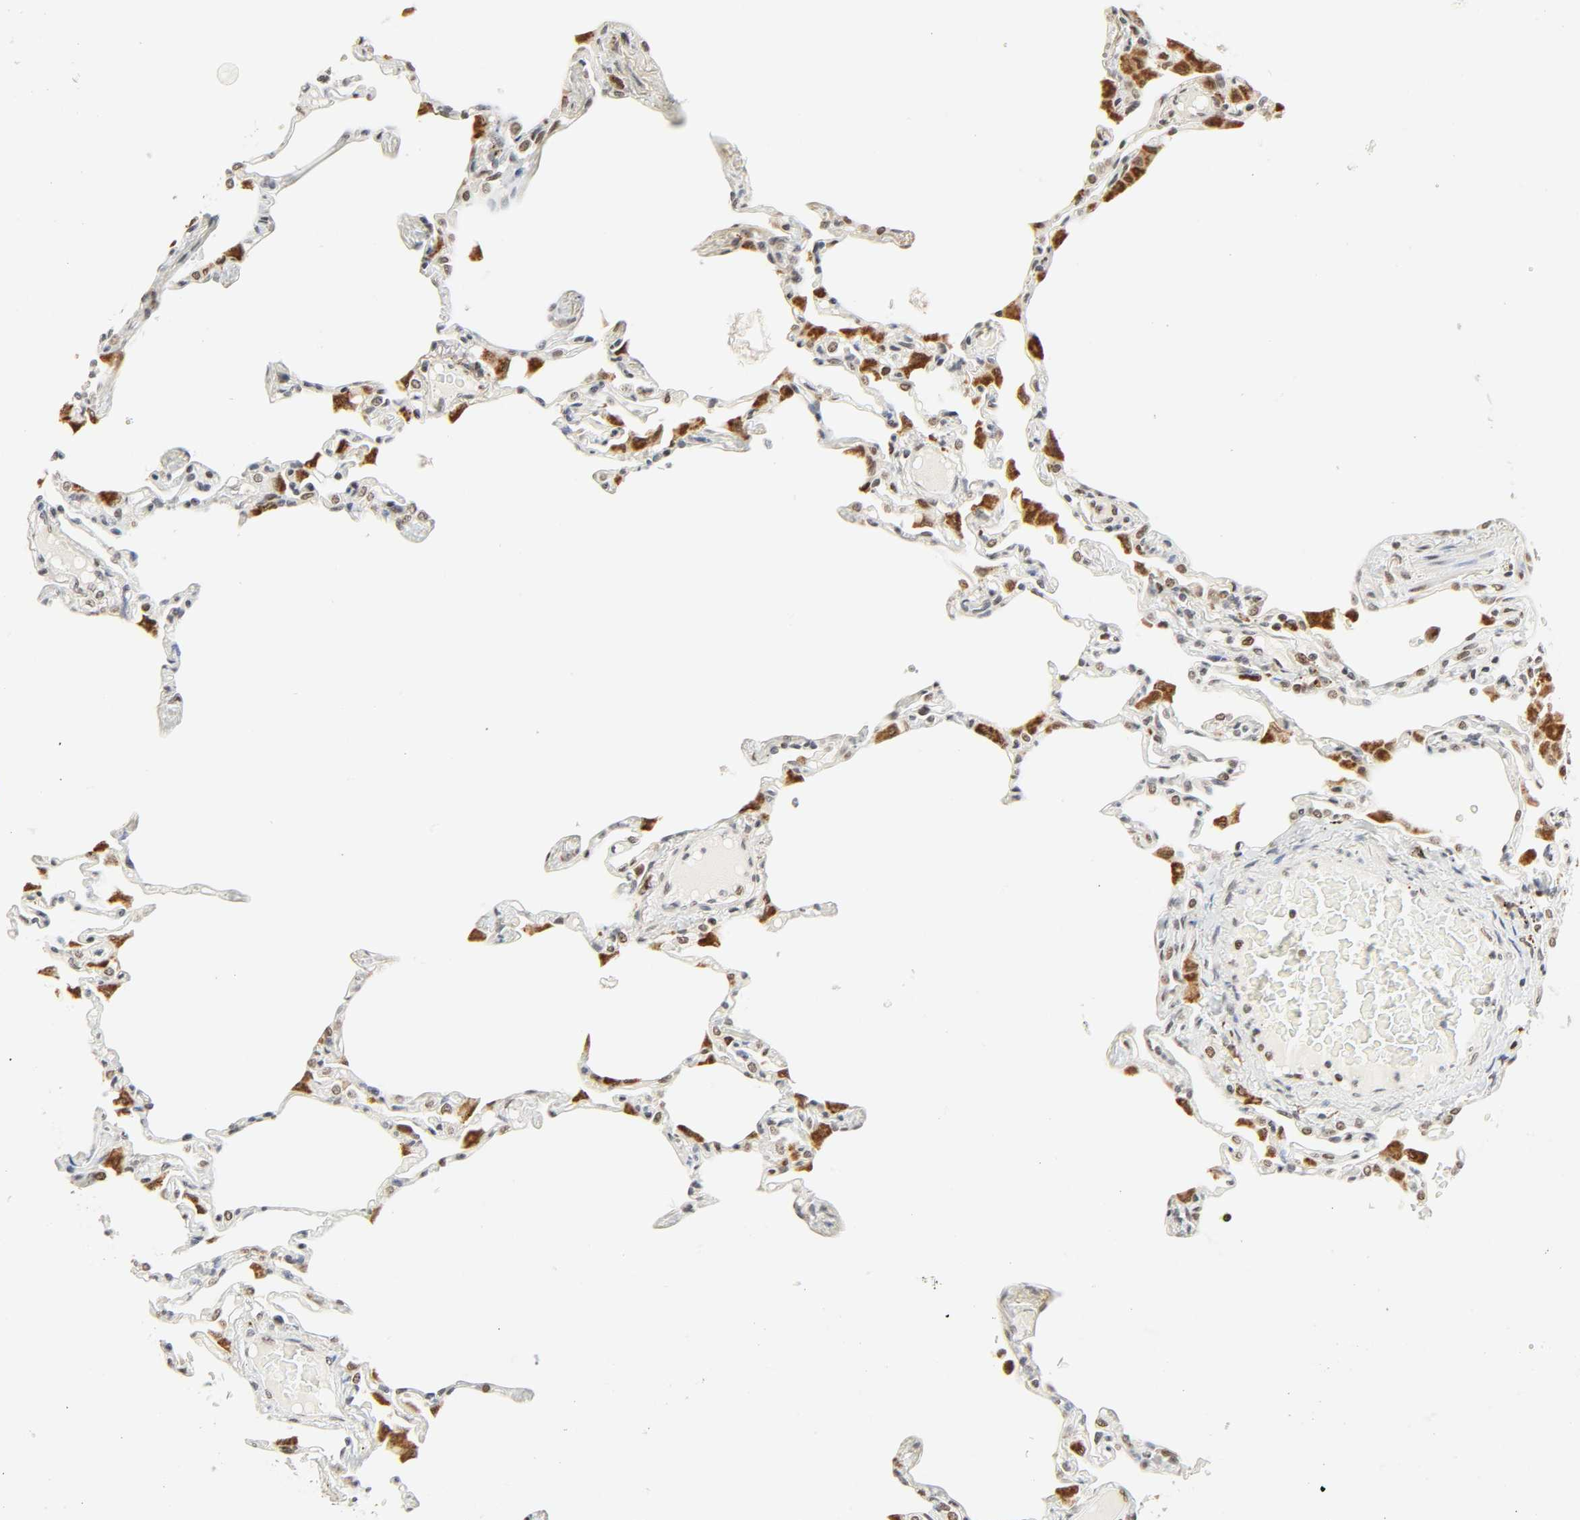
{"staining": {"intensity": "negative", "quantity": "none", "location": "none"}, "tissue": "lung", "cell_type": "Alveolar cells", "image_type": "normal", "snomed": [{"axis": "morphology", "description": "Normal tissue, NOS"}, {"axis": "topography", "description": "Lung"}], "caption": "The IHC photomicrograph has no significant positivity in alveolar cells of lung.", "gene": "DAZAP1", "patient": {"sex": "female", "age": 49}}